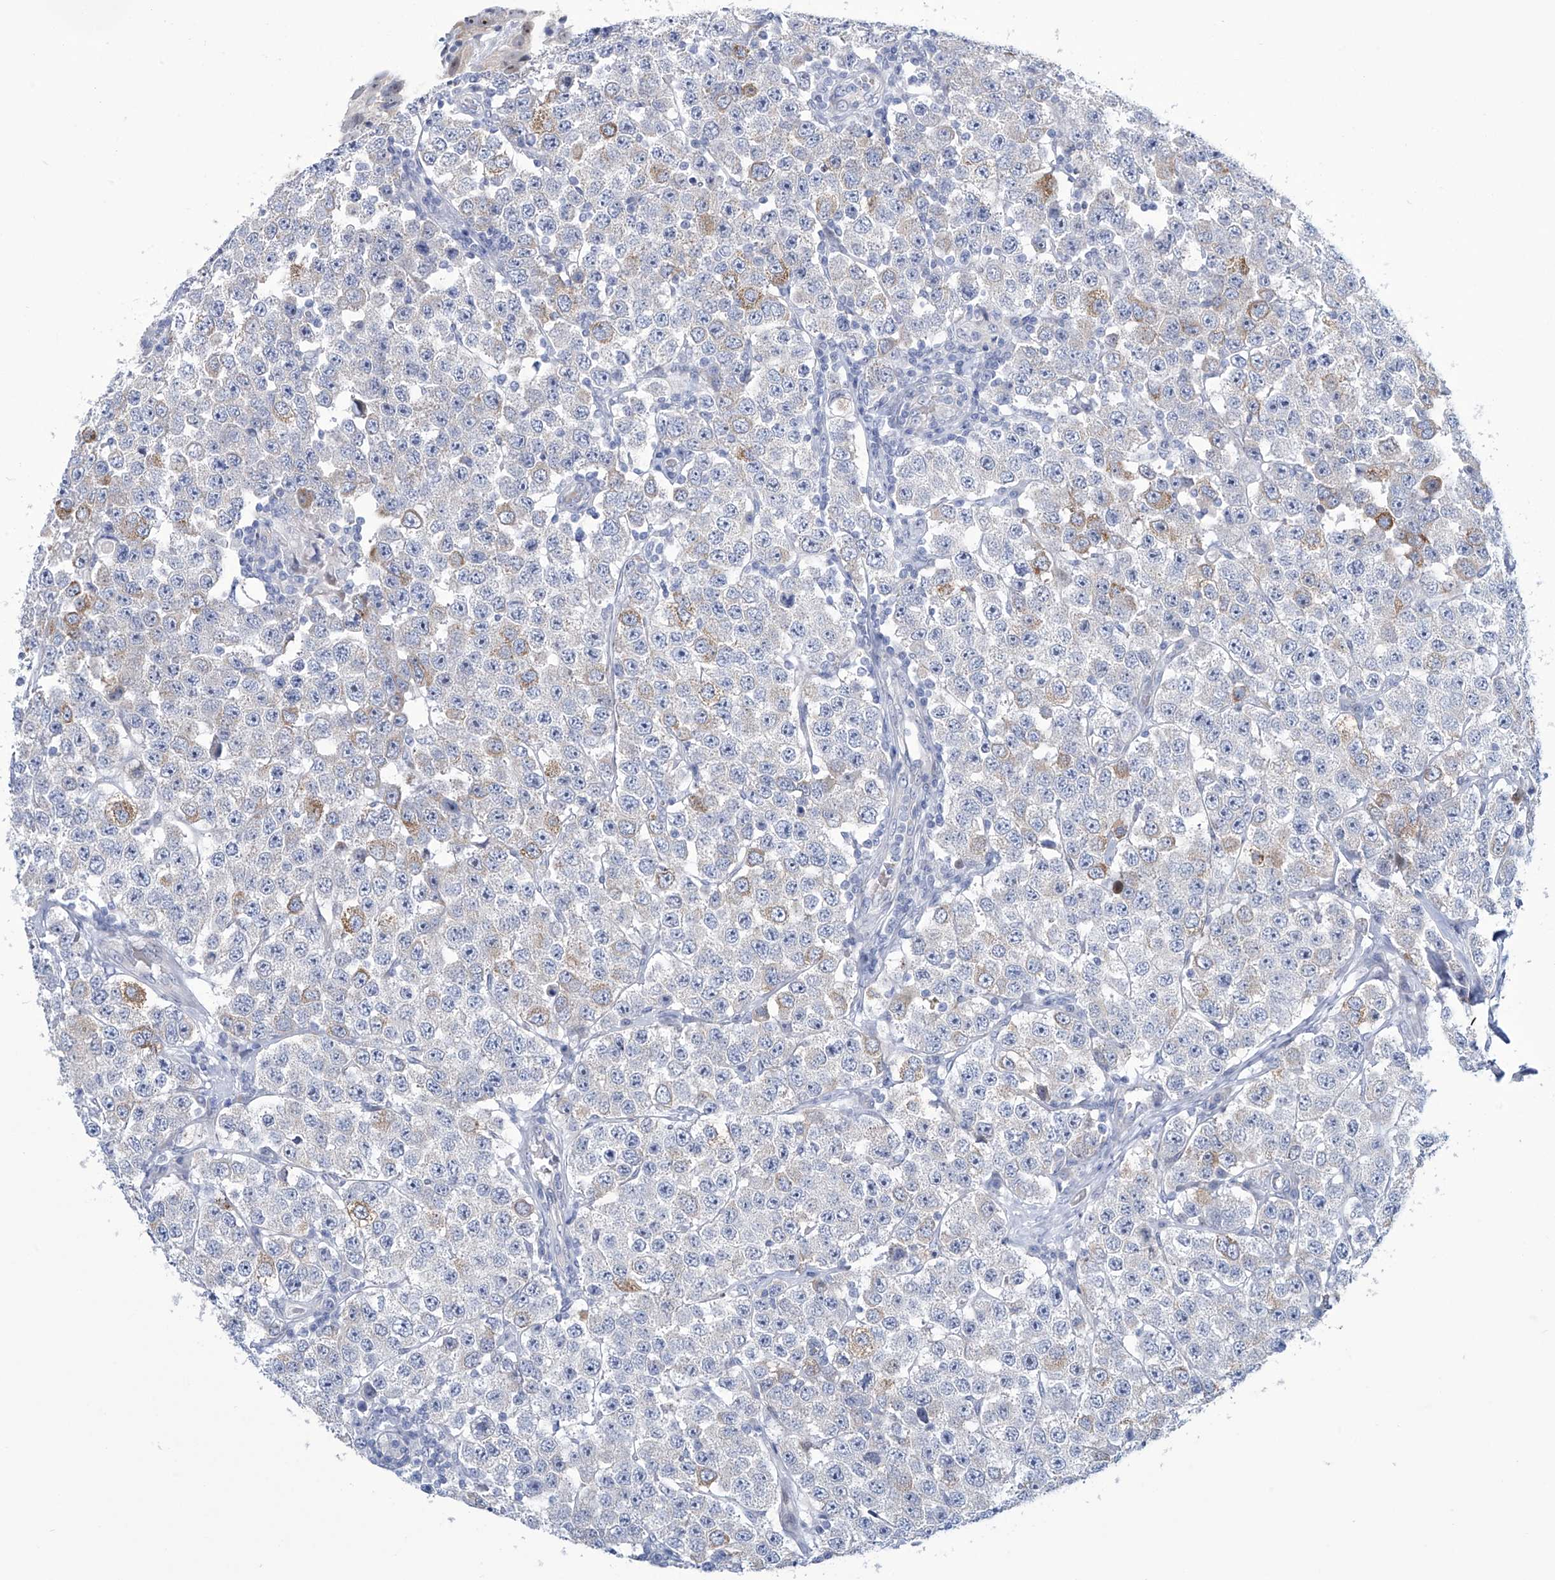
{"staining": {"intensity": "moderate", "quantity": "<25%", "location": "cytoplasmic/membranous"}, "tissue": "testis cancer", "cell_type": "Tumor cells", "image_type": "cancer", "snomed": [{"axis": "morphology", "description": "Seminoma, NOS"}, {"axis": "topography", "description": "Testis"}], "caption": "Testis cancer tissue exhibits moderate cytoplasmic/membranous staining in approximately <25% of tumor cells", "gene": "TRIM60", "patient": {"sex": "male", "age": 28}}